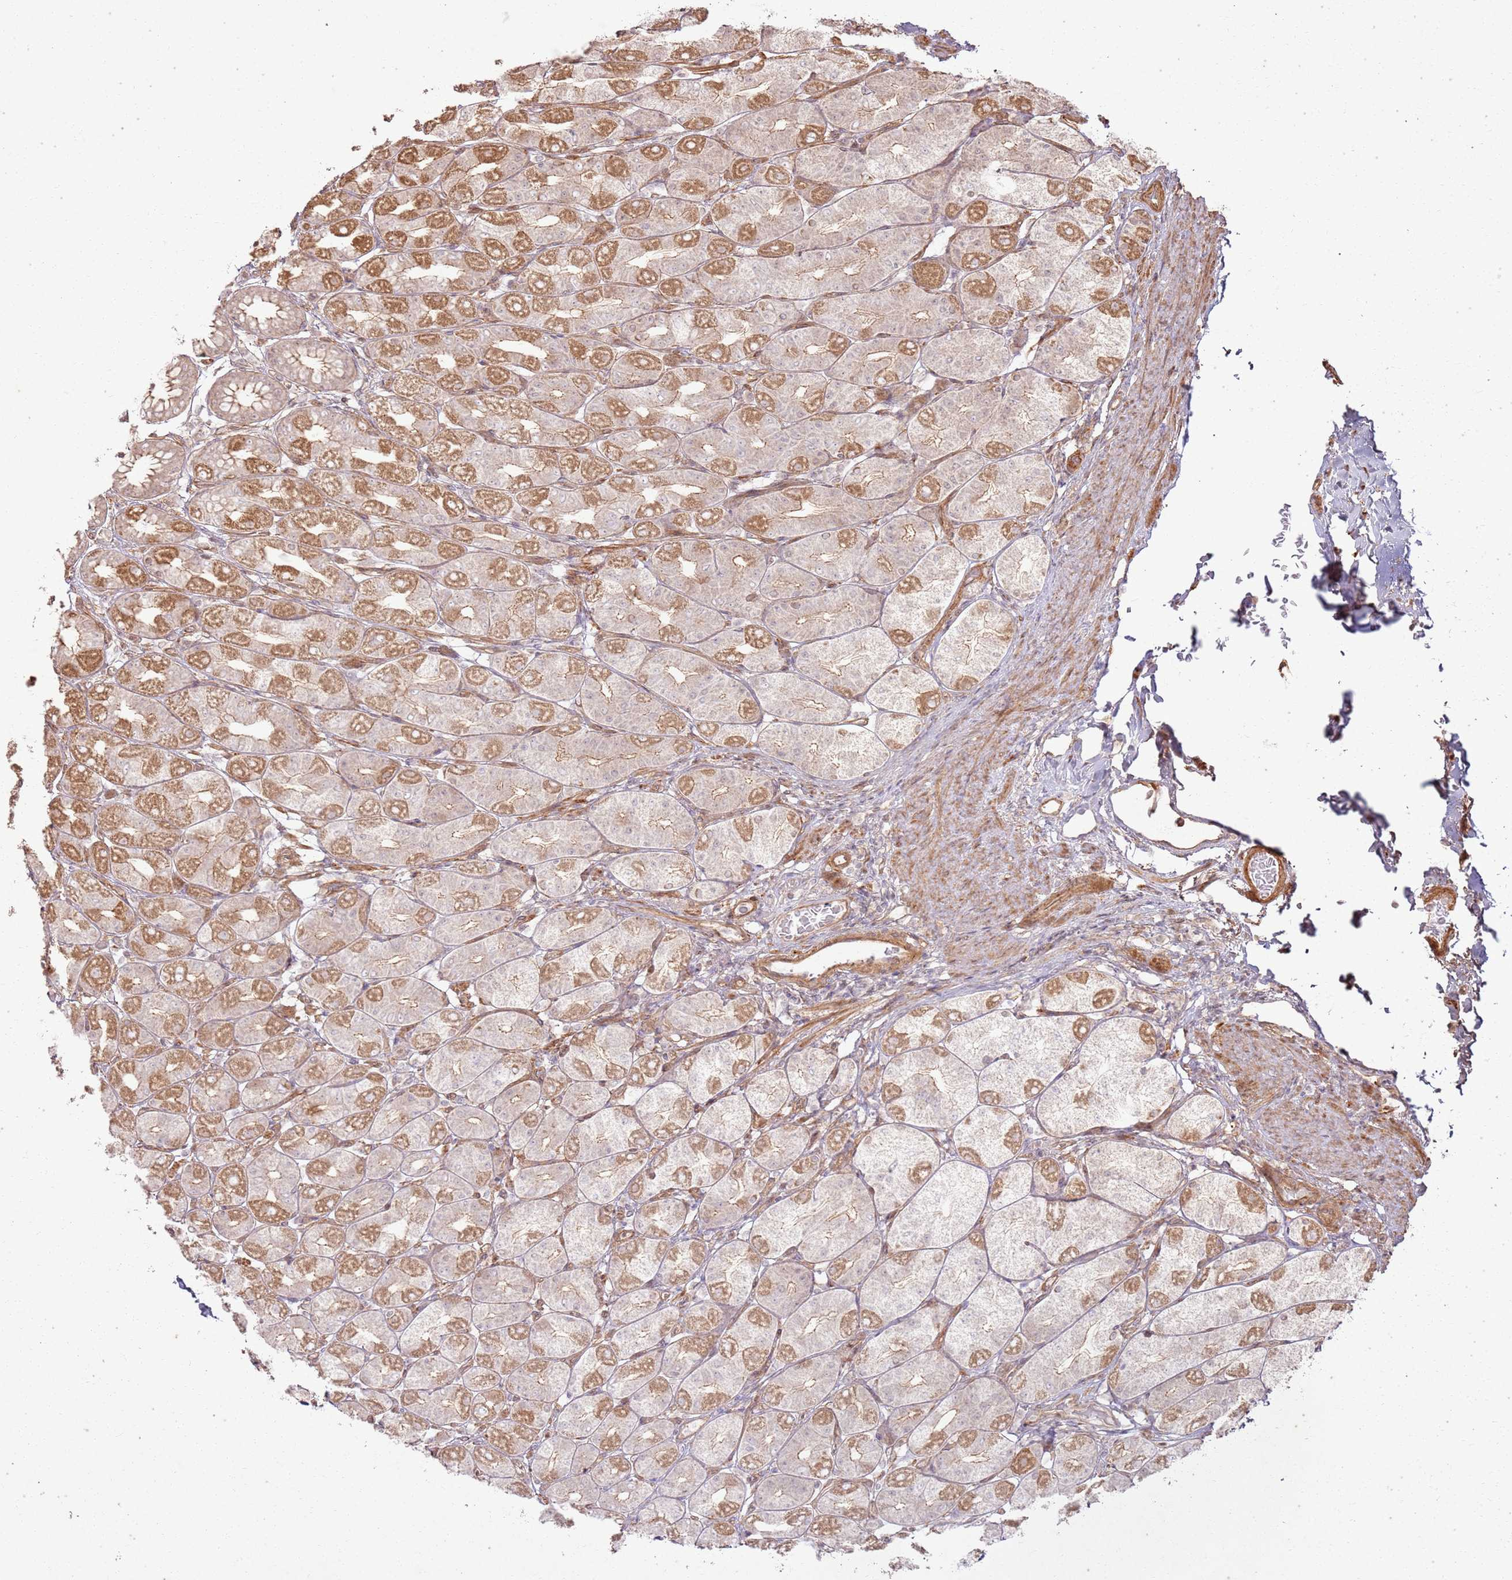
{"staining": {"intensity": "moderate", "quantity": ">75%", "location": "cytoplasmic/membranous"}, "tissue": "stomach", "cell_type": "Glandular cells", "image_type": "normal", "snomed": [{"axis": "morphology", "description": "Normal tissue, NOS"}, {"axis": "topography", "description": "Stomach, upper"}], "caption": "A histopathology image showing moderate cytoplasmic/membranous positivity in about >75% of glandular cells in unremarkable stomach, as visualized by brown immunohistochemical staining.", "gene": "ZNF623", "patient": {"sex": "male", "age": 68}}